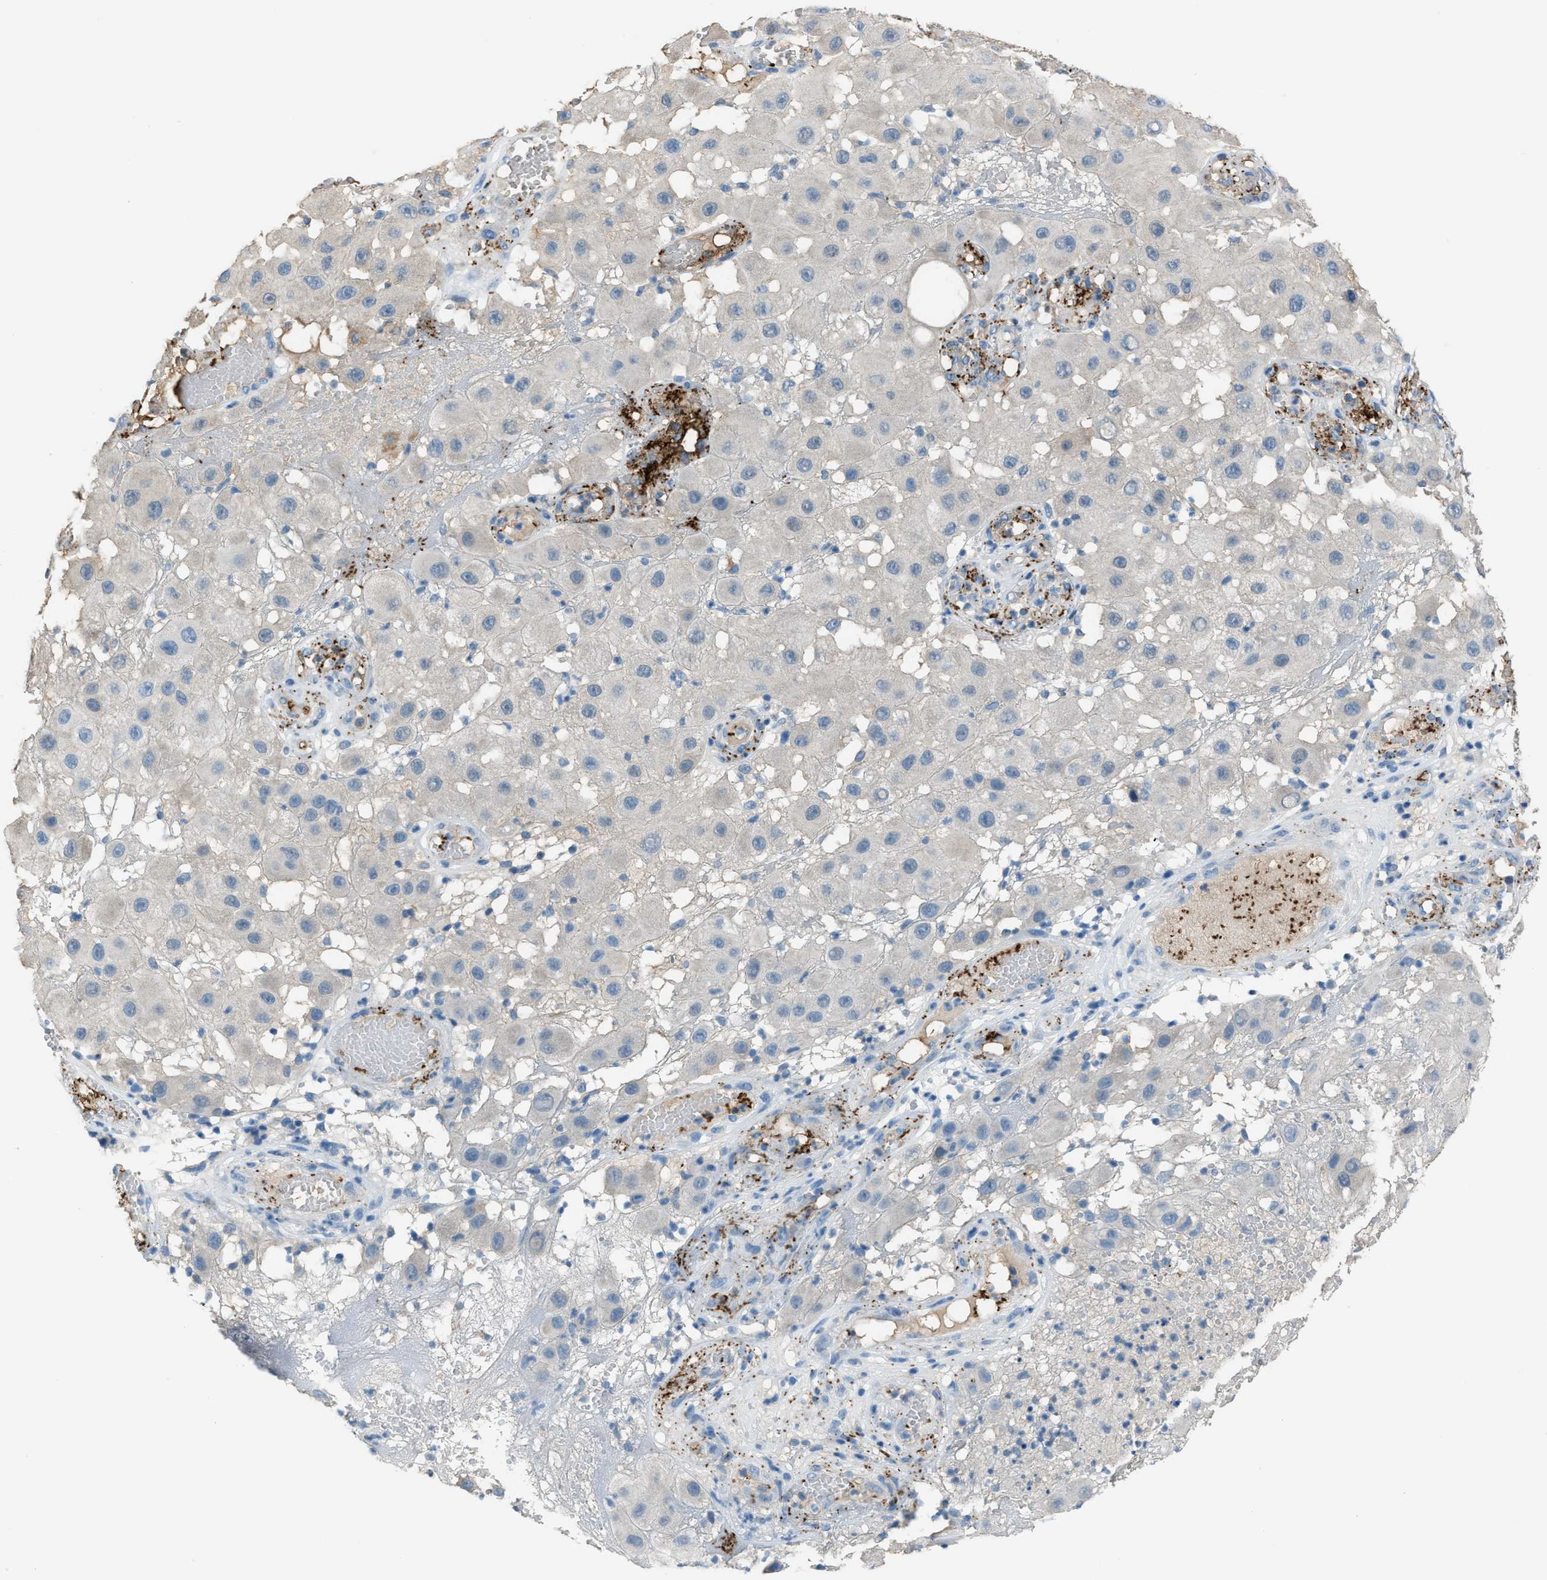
{"staining": {"intensity": "negative", "quantity": "none", "location": "none"}, "tissue": "melanoma", "cell_type": "Tumor cells", "image_type": "cancer", "snomed": [{"axis": "morphology", "description": "Malignant melanoma, NOS"}, {"axis": "topography", "description": "Skin"}], "caption": "A micrograph of human malignant melanoma is negative for staining in tumor cells. (DAB immunohistochemistry (IHC) with hematoxylin counter stain).", "gene": "SLC22A15", "patient": {"sex": "female", "age": 81}}